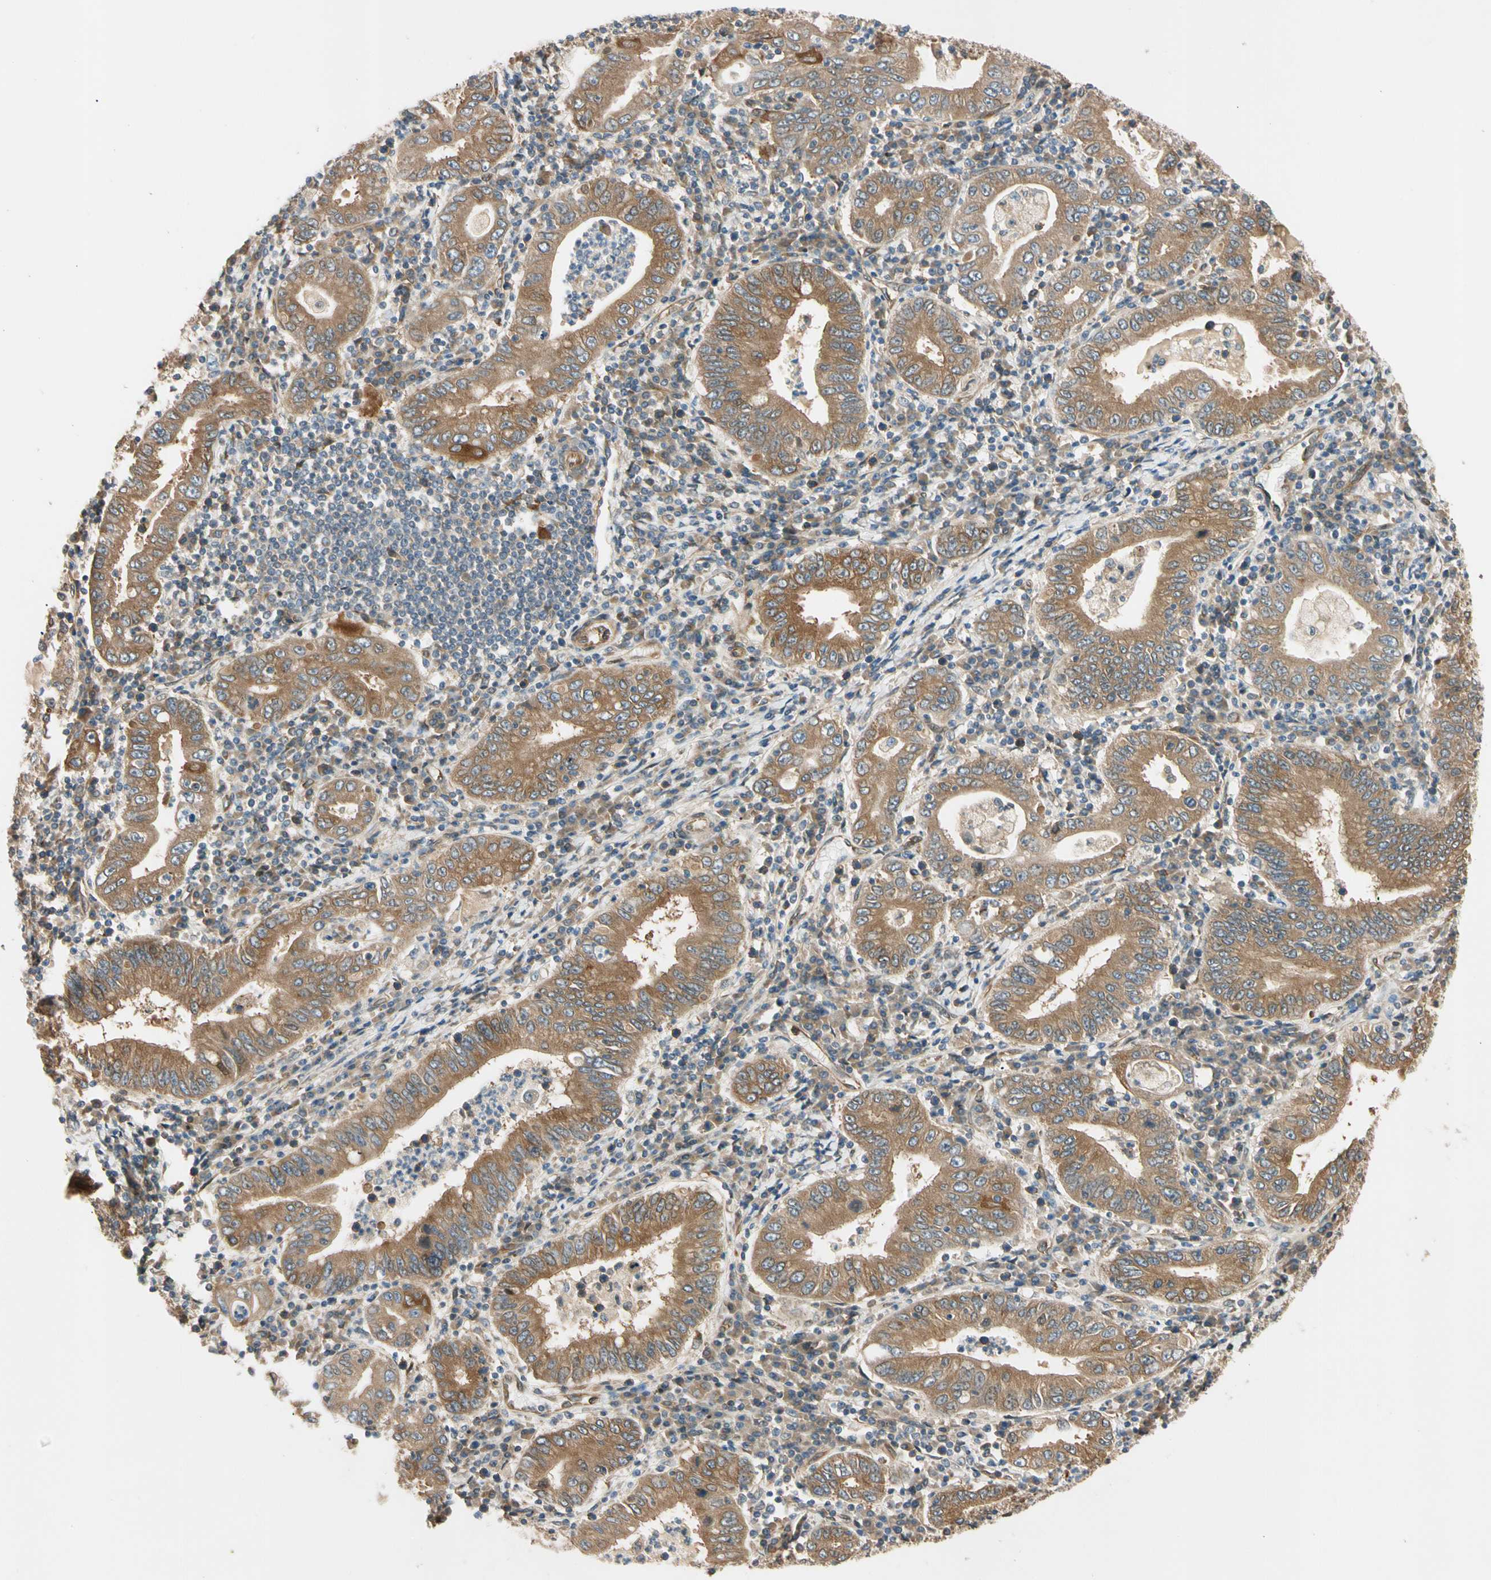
{"staining": {"intensity": "strong", "quantity": ">75%", "location": "cytoplasmic/membranous"}, "tissue": "stomach cancer", "cell_type": "Tumor cells", "image_type": "cancer", "snomed": [{"axis": "morphology", "description": "Normal tissue, NOS"}, {"axis": "morphology", "description": "Adenocarcinoma, NOS"}, {"axis": "topography", "description": "Esophagus"}, {"axis": "topography", "description": "Stomach, upper"}, {"axis": "topography", "description": "Peripheral nerve tissue"}], "caption": "The immunohistochemical stain shows strong cytoplasmic/membranous staining in tumor cells of stomach cancer tissue.", "gene": "ROCK2", "patient": {"sex": "male", "age": 62}}